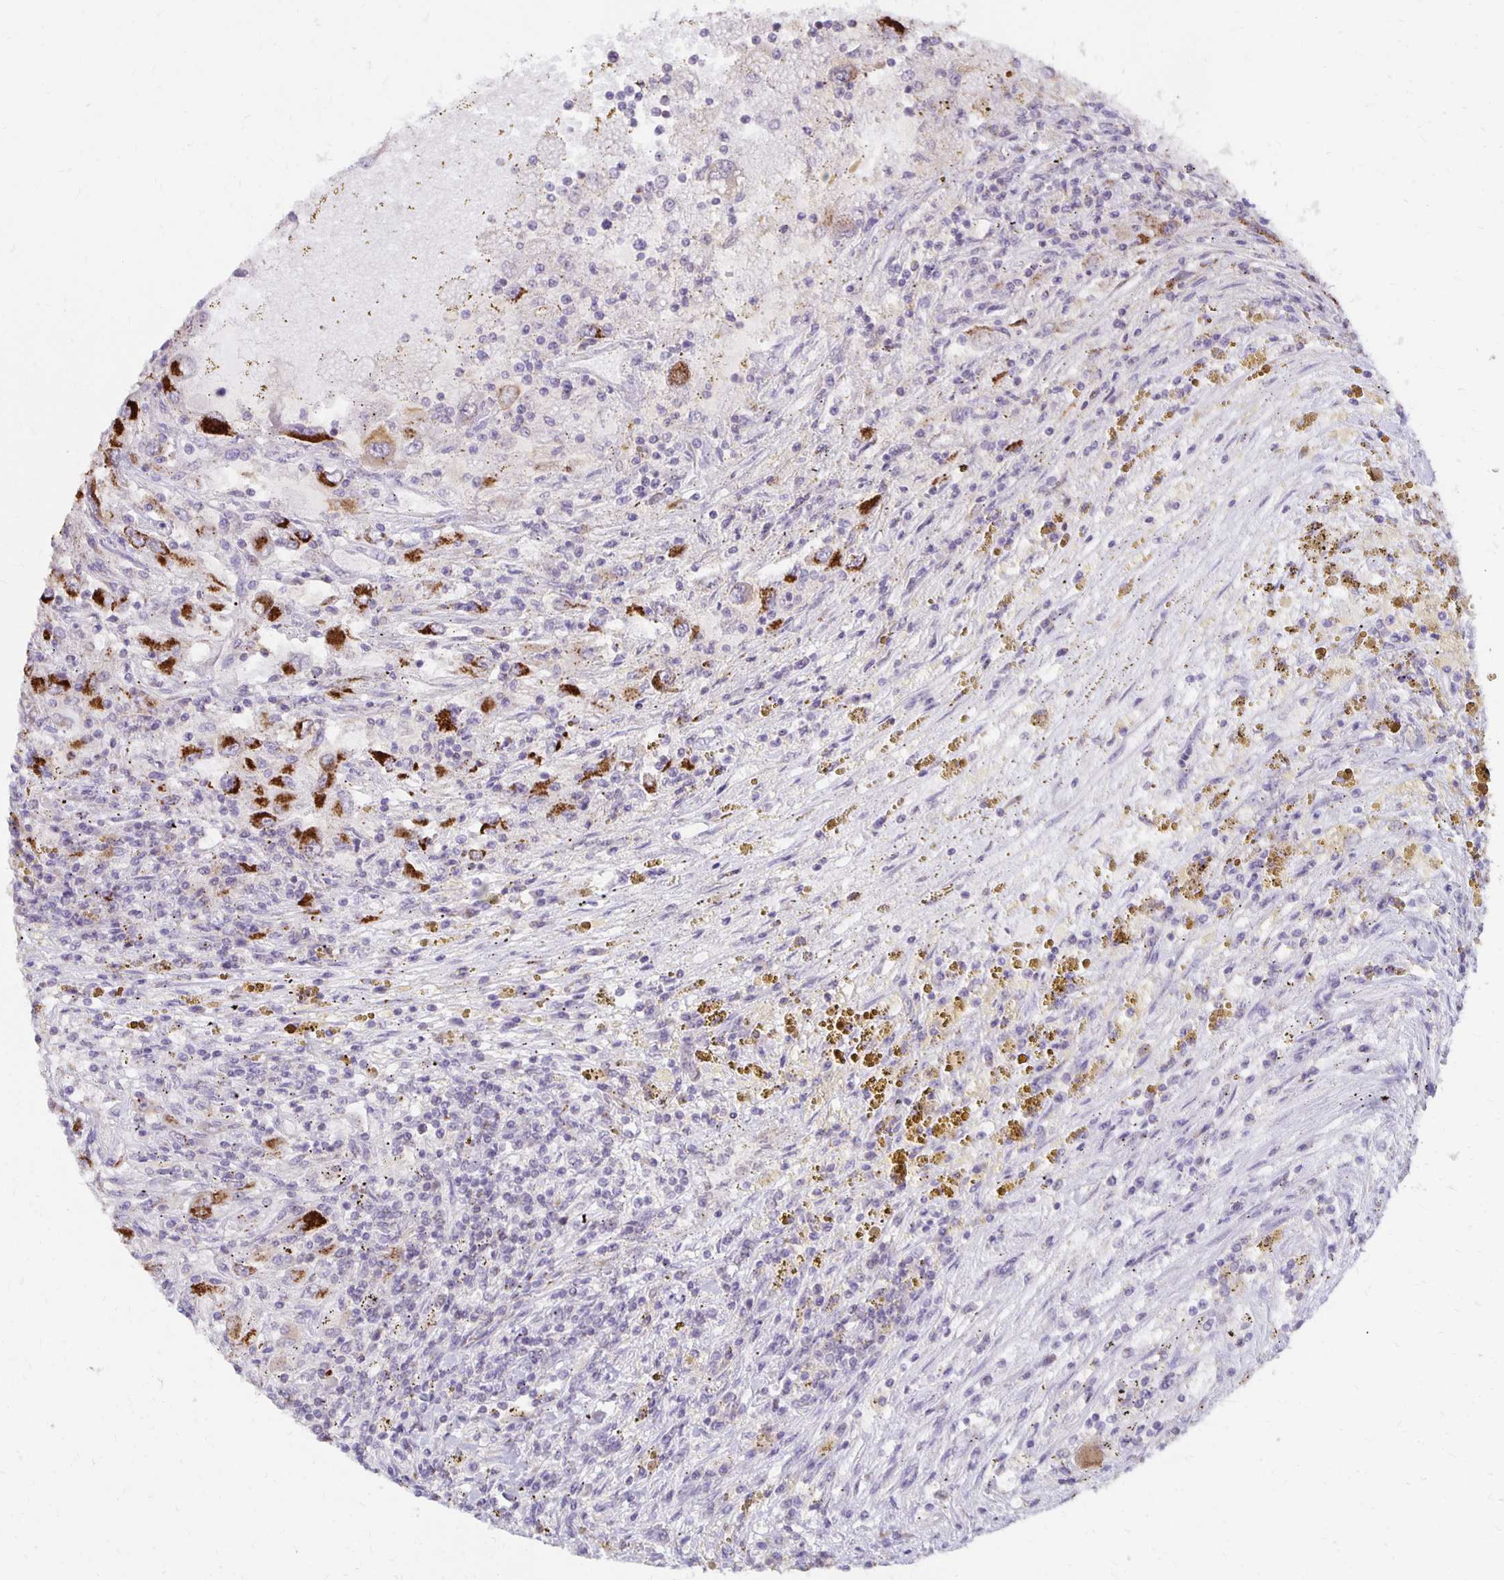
{"staining": {"intensity": "strong", "quantity": ">75%", "location": "cytoplasmic/membranous"}, "tissue": "renal cancer", "cell_type": "Tumor cells", "image_type": "cancer", "snomed": [{"axis": "morphology", "description": "Adenocarcinoma, NOS"}, {"axis": "topography", "description": "Kidney"}], "caption": "Protein analysis of renal adenocarcinoma tissue displays strong cytoplasmic/membranous expression in about >75% of tumor cells. (DAB = brown stain, brightfield microscopy at high magnification).", "gene": "IER3", "patient": {"sex": "female", "age": 67}}